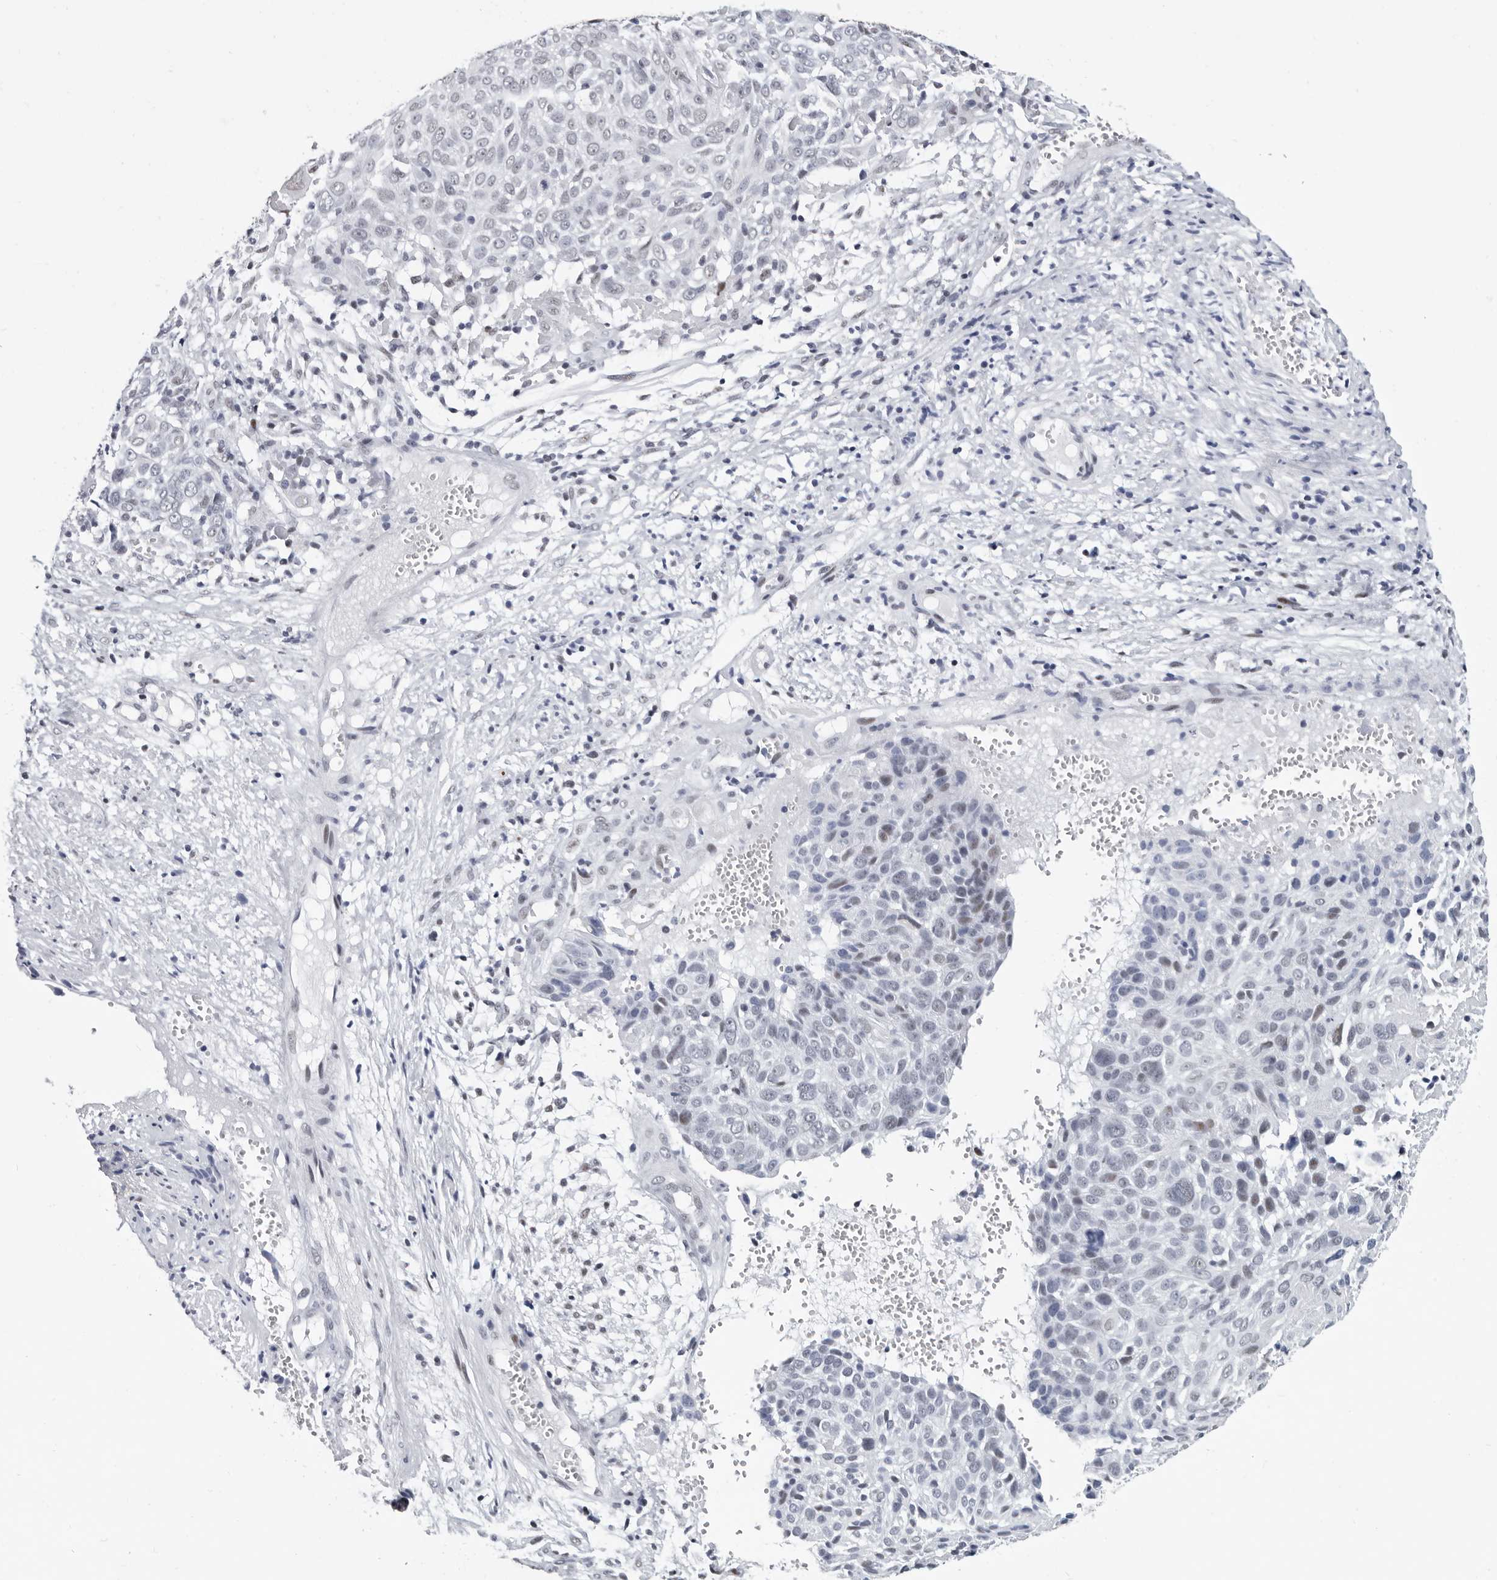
{"staining": {"intensity": "weak", "quantity": "<25%", "location": "nuclear"}, "tissue": "cervical cancer", "cell_type": "Tumor cells", "image_type": "cancer", "snomed": [{"axis": "morphology", "description": "Squamous cell carcinoma, NOS"}, {"axis": "topography", "description": "Cervix"}], "caption": "Cervical cancer was stained to show a protein in brown. There is no significant positivity in tumor cells.", "gene": "WRAP73", "patient": {"sex": "female", "age": 74}}